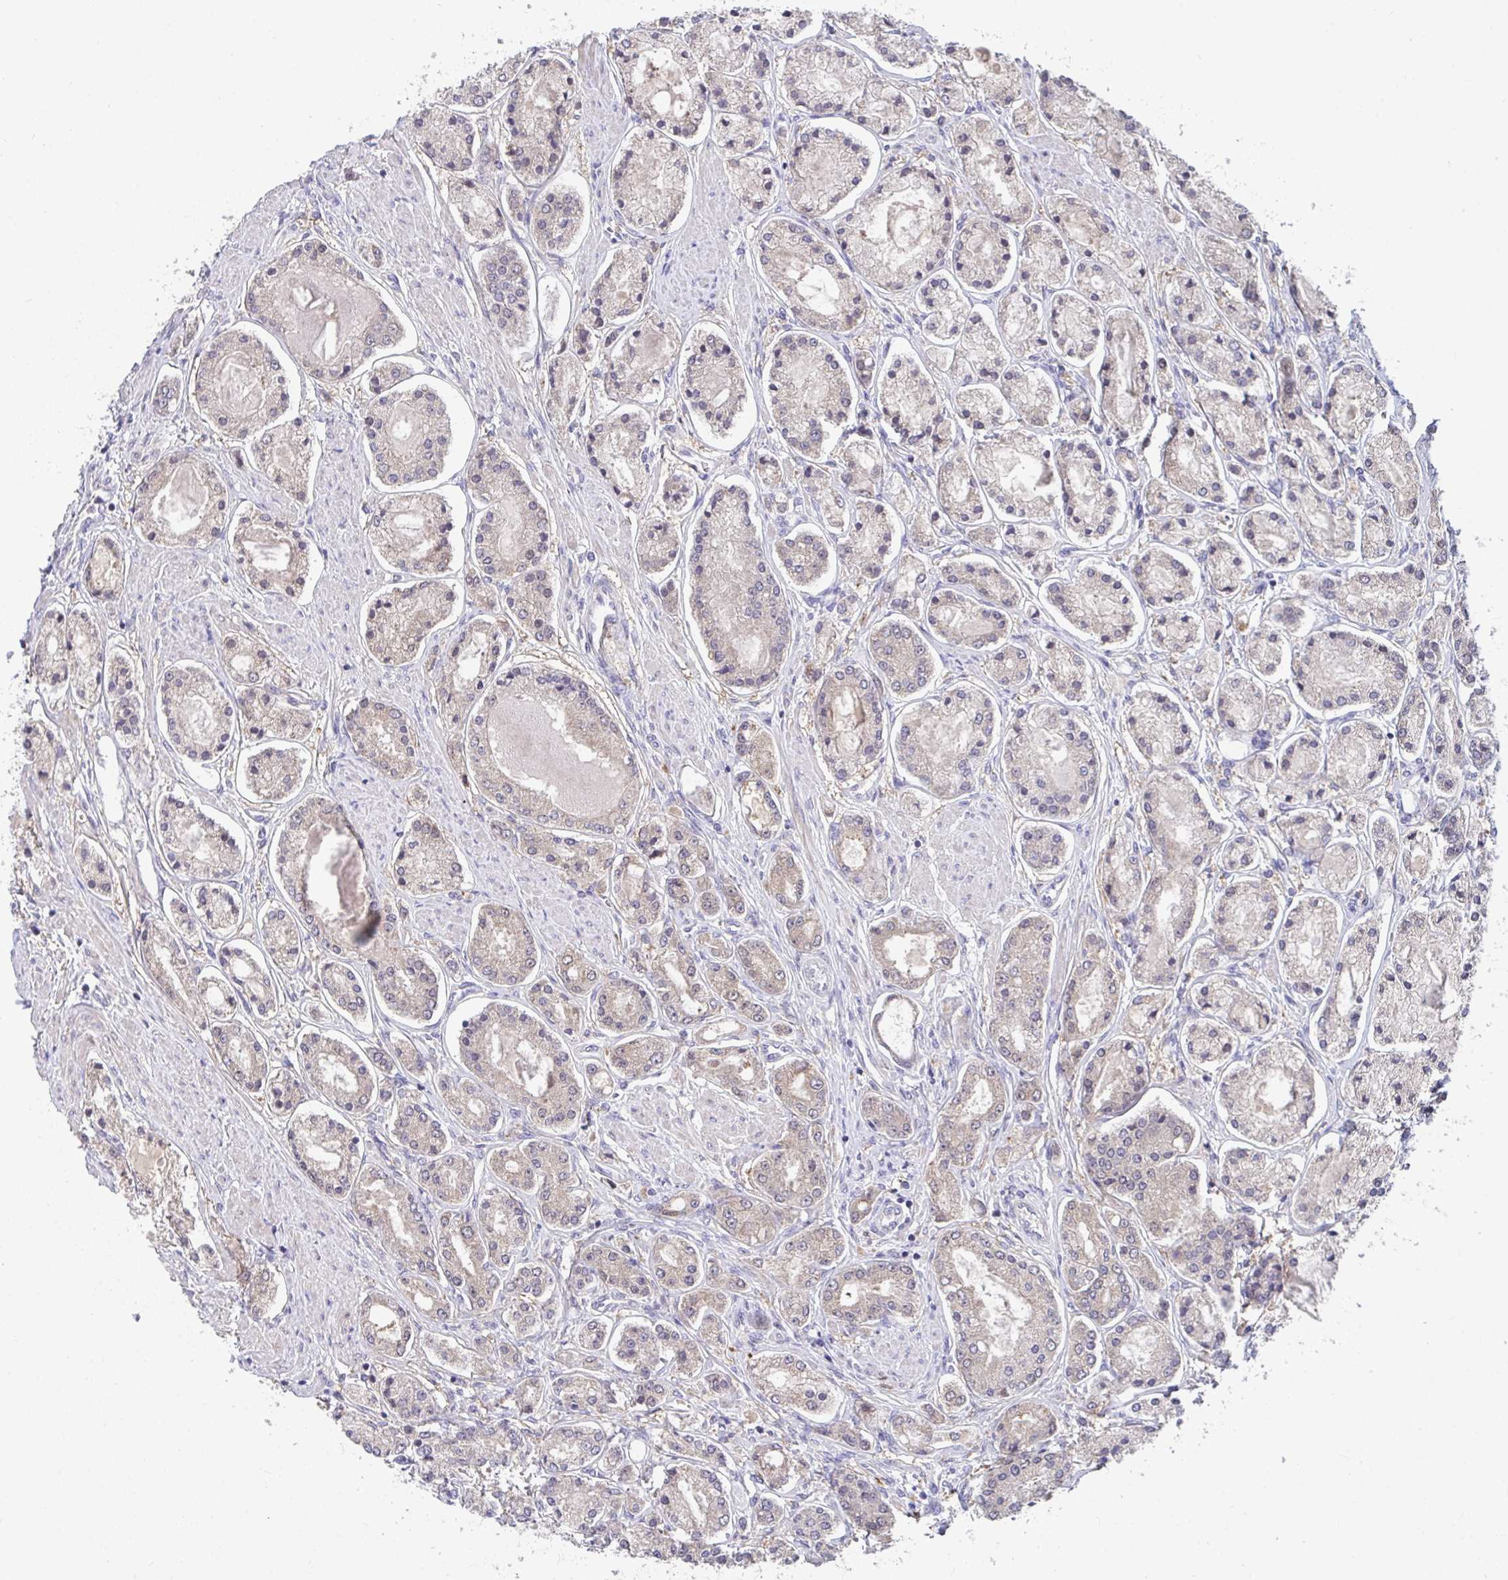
{"staining": {"intensity": "weak", "quantity": "<25%", "location": "cytoplasmic/membranous"}, "tissue": "prostate cancer", "cell_type": "Tumor cells", "image_type": "cancer", "snomed": [{"axis": "morphology", "description": "Adenocarcinoma, High grade"}, {"axis": "topography", "description": "Prostate"}], "caption": "This is an immunohistochemistry photomicrograph of prostate cancer (high-grade adenocarcinoma). There is no positivity in tumor cells.", "gene": "SUSD4", "patient": {"sex": "male", "age": 66}}